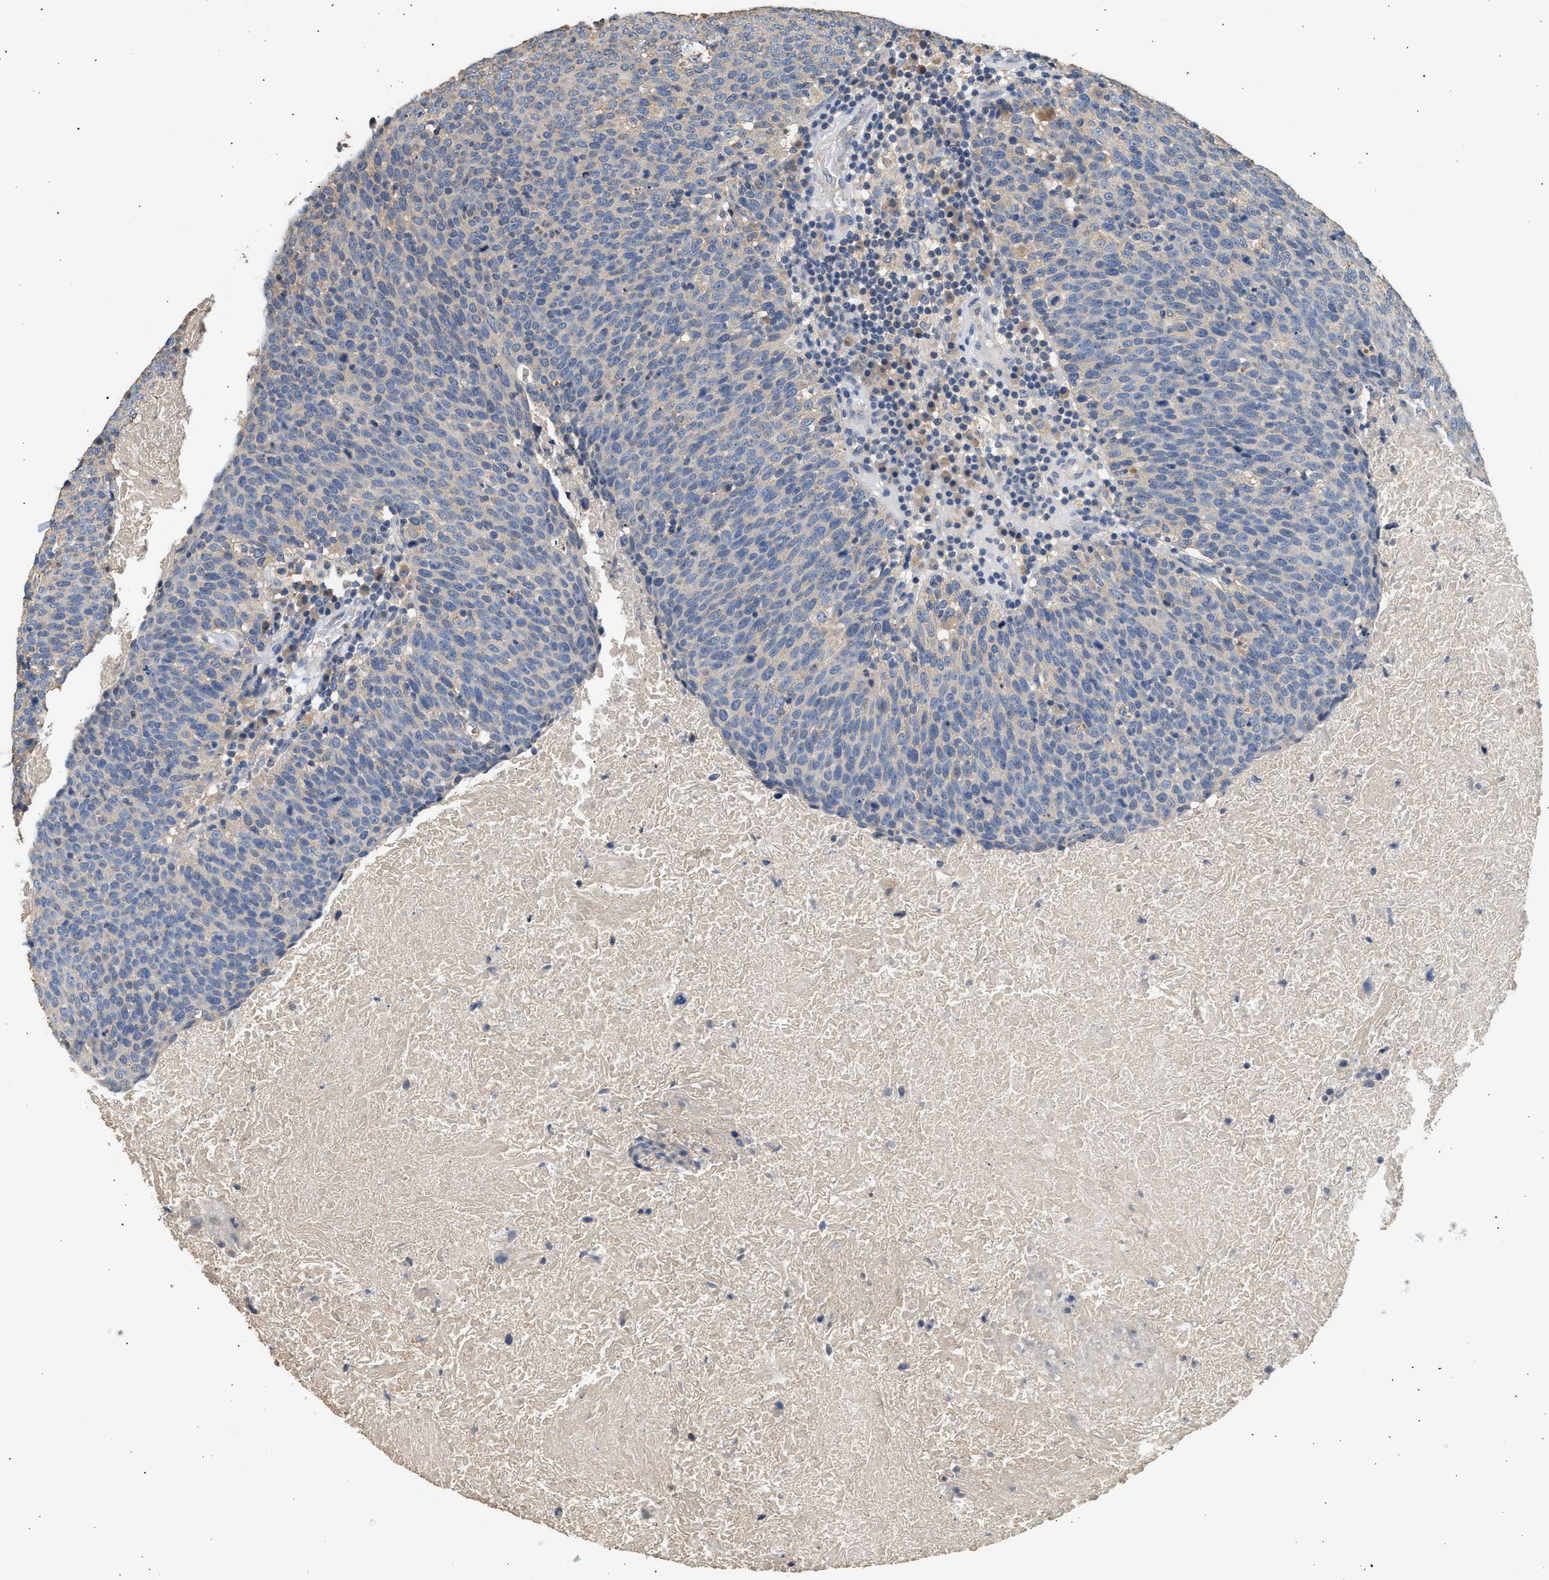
{"staining": {"intensity": "negative", "quantity": "none", "location": "none"}, "tissue": "head and neck cancer", "cell_type": "Tumor cells", "image_type": "cancer", "snomed": [{"axis": "morphology", "description": "Squamous cell carcinoma, NOS"}, {"axis": "morphology", "description": "Squamous cell carcinoma, metastatic, NOS"}, {"axis": "topography", "description": "Lymph node"}, {"axis": "topography", "description": "Head-Neck"}], "caption": "DAB immunohistochemical staining of human head and neck cancer (squamous cell carcinoma) shows no significant staining in tumor cells.", "gene": "WDR31", "patient": {"sex": "male", "age": 62}}